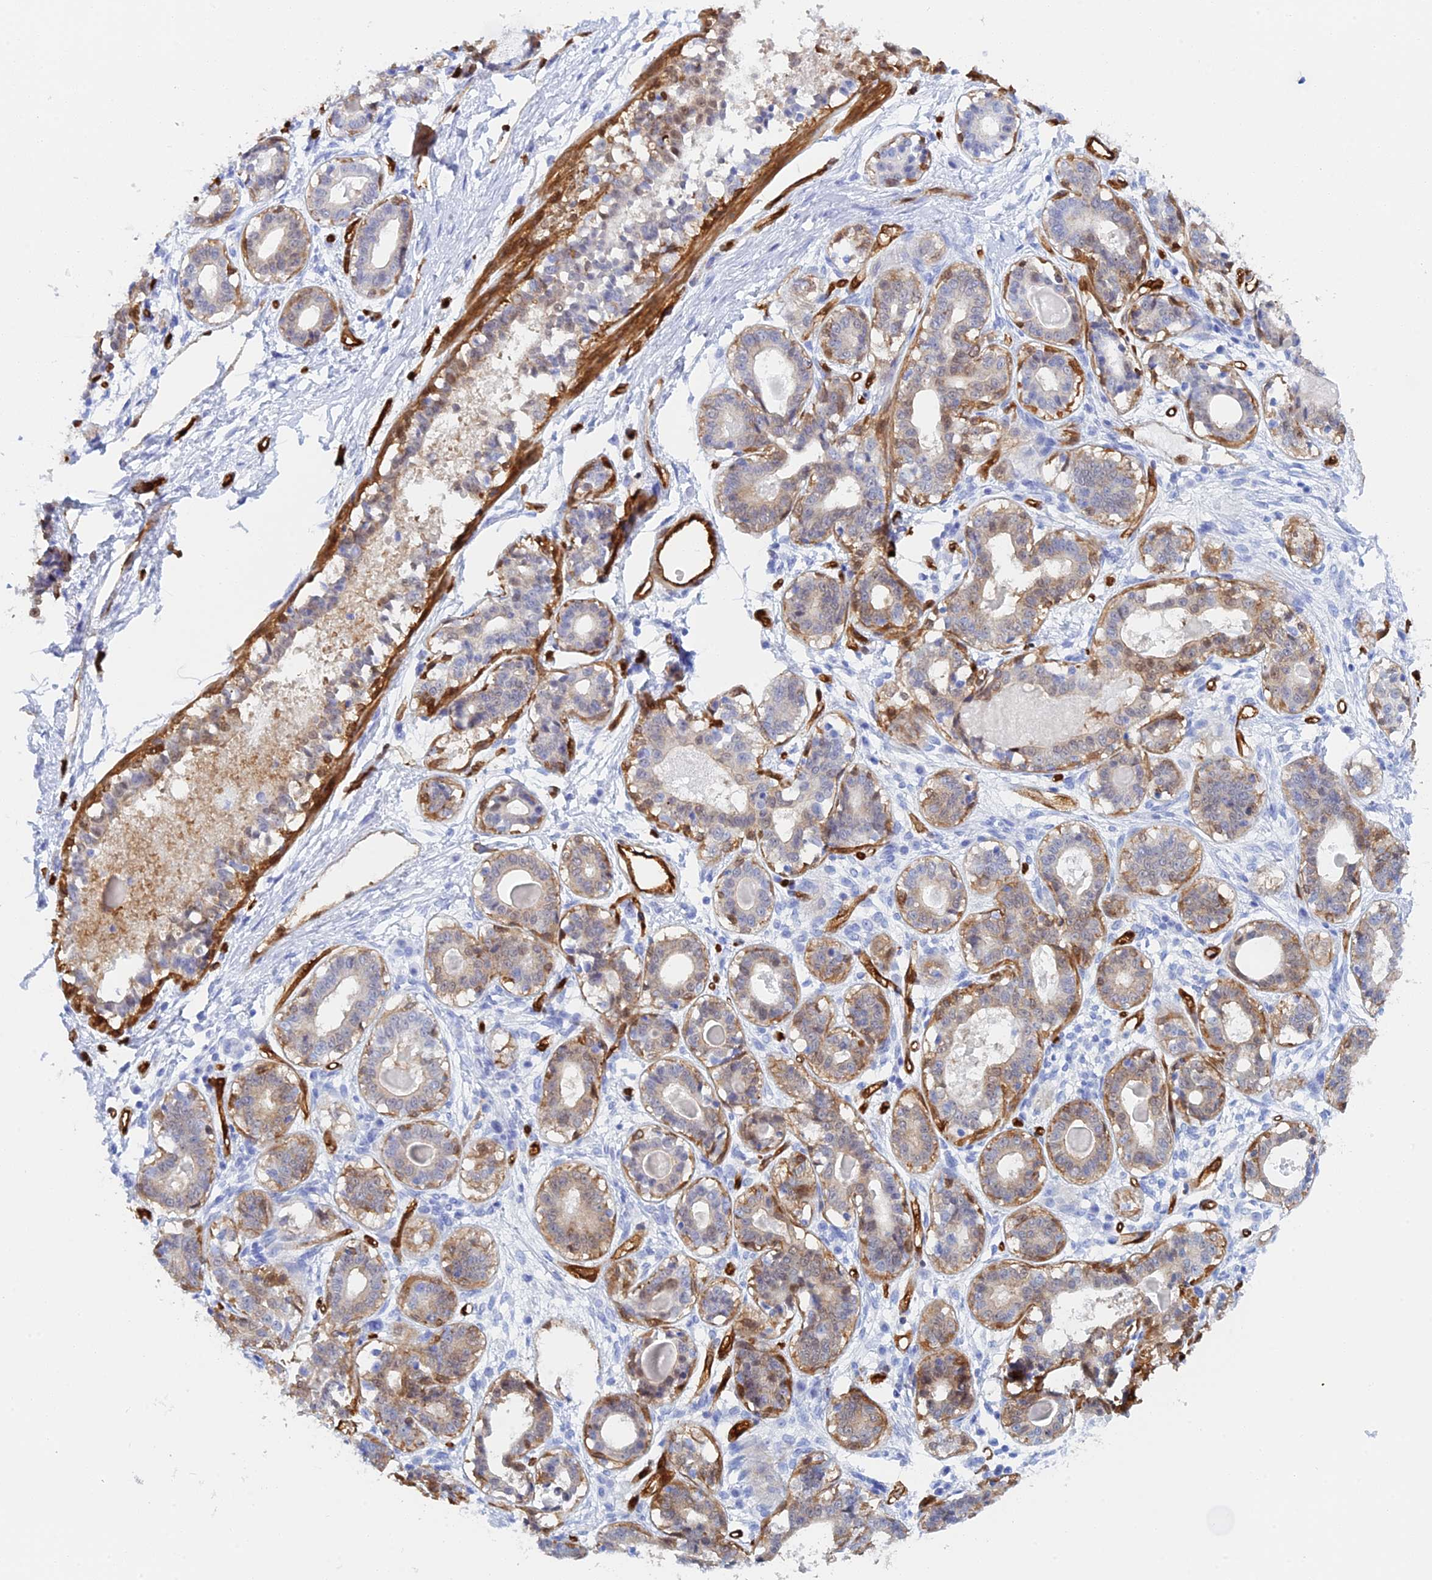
{"staining": {"intensity": "negative", "quantity": "none", "location": "none"}, "tissue": "breast", "cell_type": "Adipocytes", "image_type": "normal", "snomed": [{"axis": "morphology", "description": "Normal tissue, NOS"}, {"axis": "topography", "description": "Breast"}], "caption": "A photomicrograph of breast stained for a protein exhibits no brown staining in adipocytes.", "gene": "CRIP2", "patient": {"sex": "female", "age": 45}}